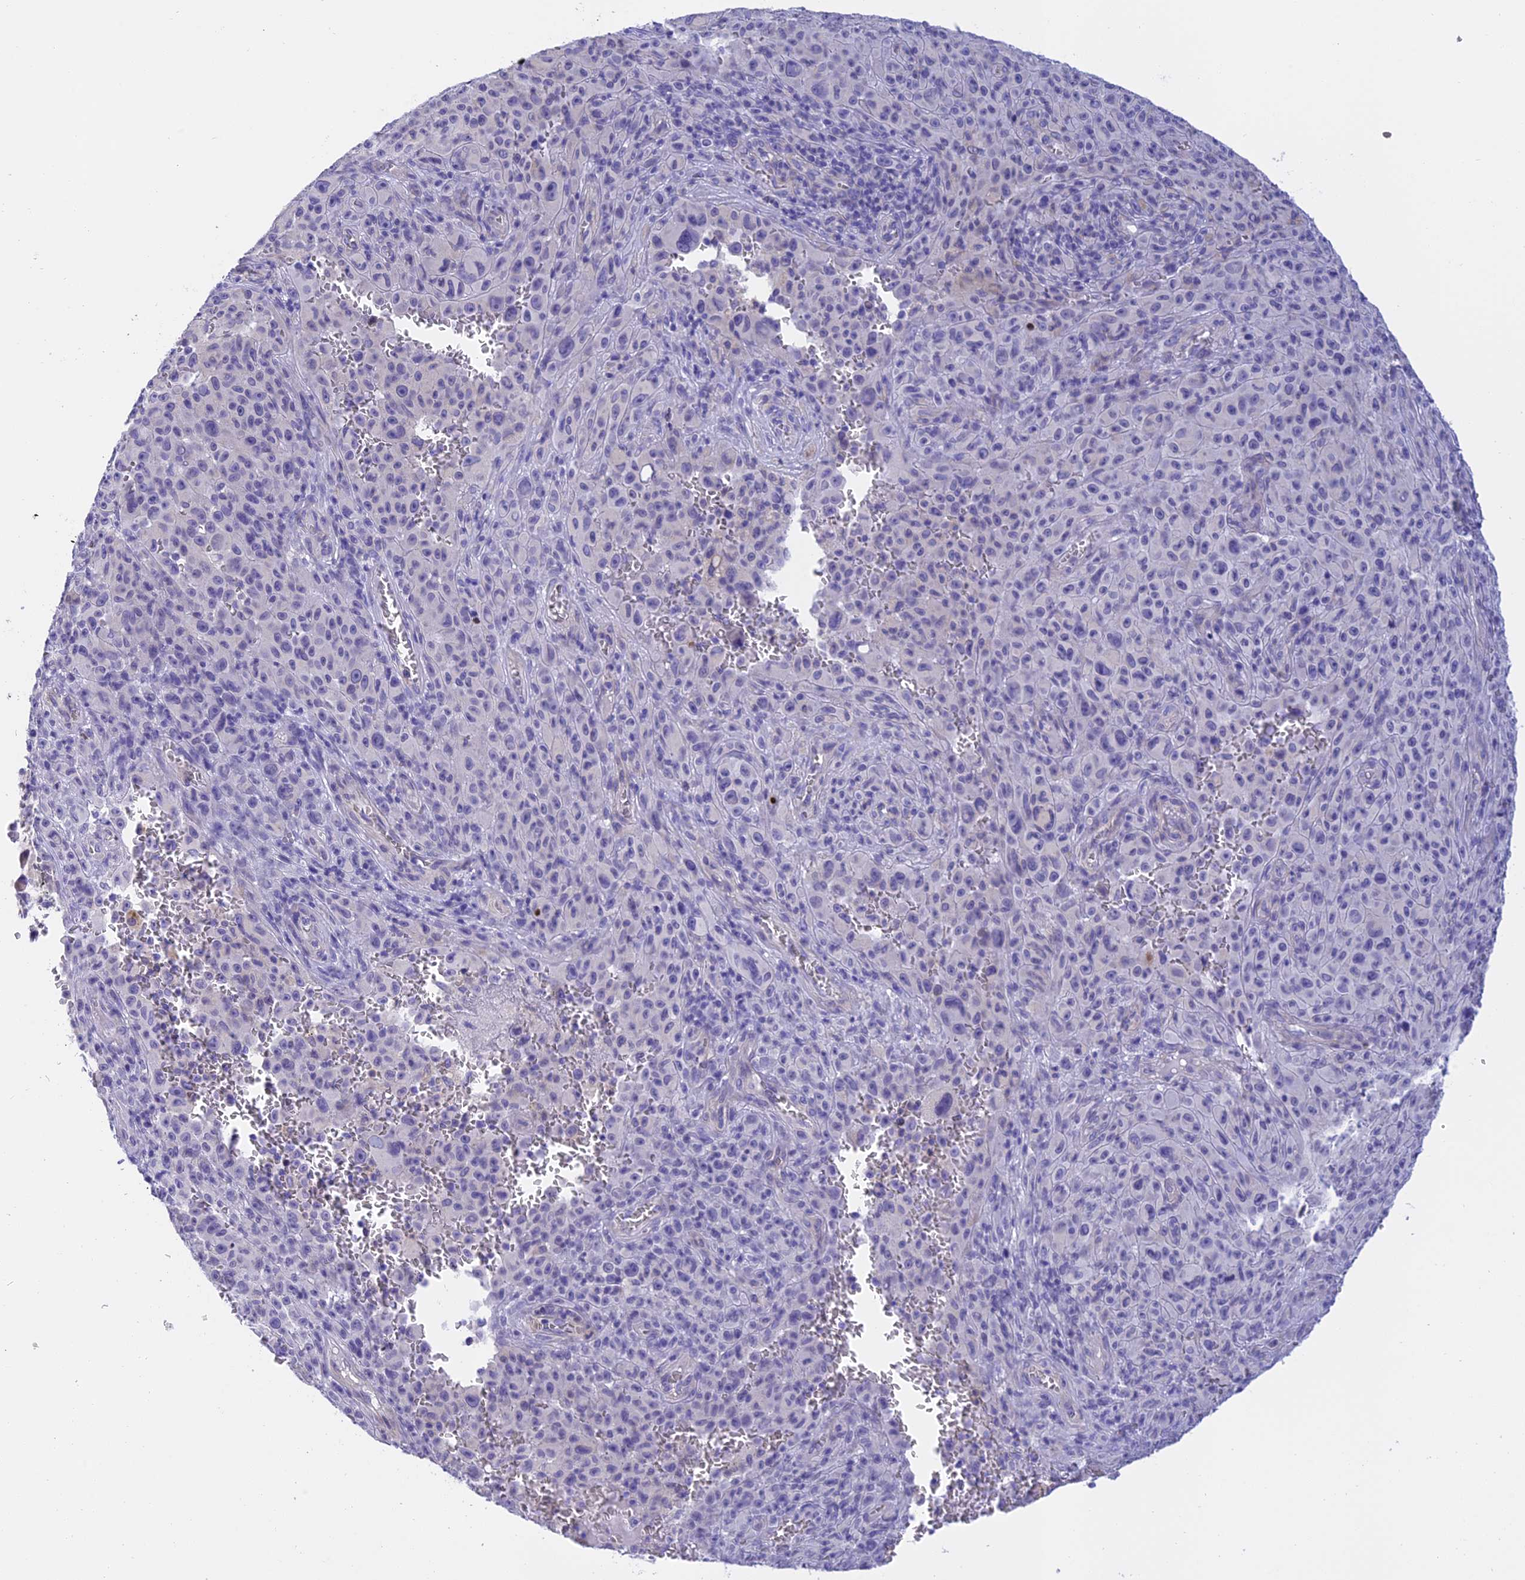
{"staining": {"intensity": "negative", "quantity": "none", "location": "none"}, "tissue": "melanoma", "cell_type": "Tumor cells", "image_type": "cancer", "snomed": [{"axis": "morphology", "description": "Malignant melanoma, NOS"}, {"axis": "topography", "description": "Skin"}], "caption": "Malignant melanoma was stained to show a protein in brown. There is no significant staining in tumor cells.", "gene": "C17orf67", "patient": {"sex": "female", "age": 82}}